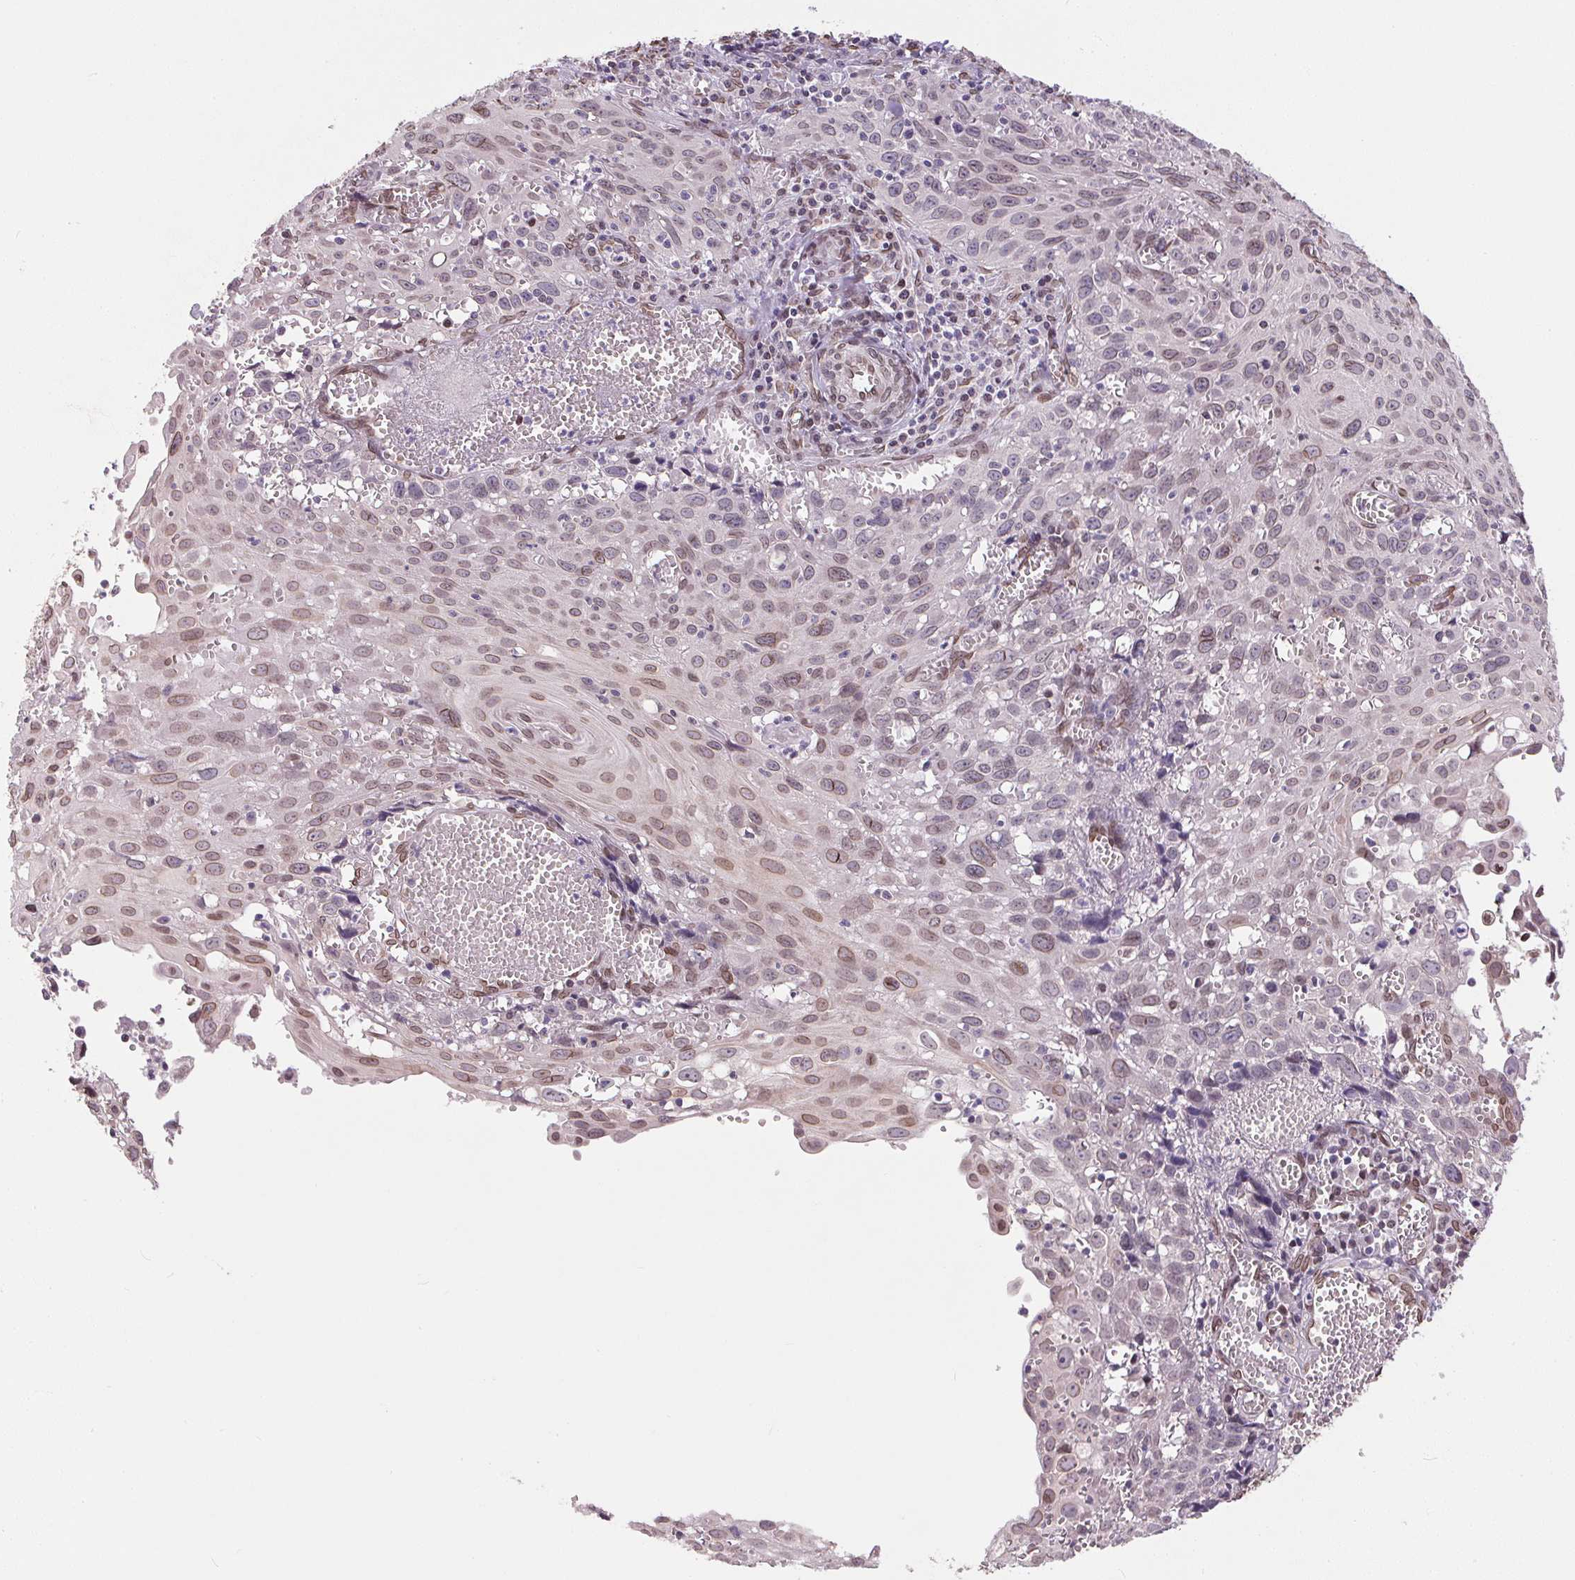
{"staining": {"intensity": "weak", "quantity": "25%-75%", "location": "cytoplasmic/membranous,nuclear"}, "tissue": "cervical cancer", "cell_type": "Tumor cells", "image_type": "cancer", "snomed": [{"axis": "morphology", "description": "Squamous cell carcinoma, NOS"}, {"axis": "topography", "description": "Cervix"}], "caption": "A low amount of weak cytoplasmic/membranous and nuclear expression is identified in approximately 25%-75% of tumor cells in cervical cancer tissue.", "gene": "TMEM175", "patient": {"sex": "female", "age": 38}}